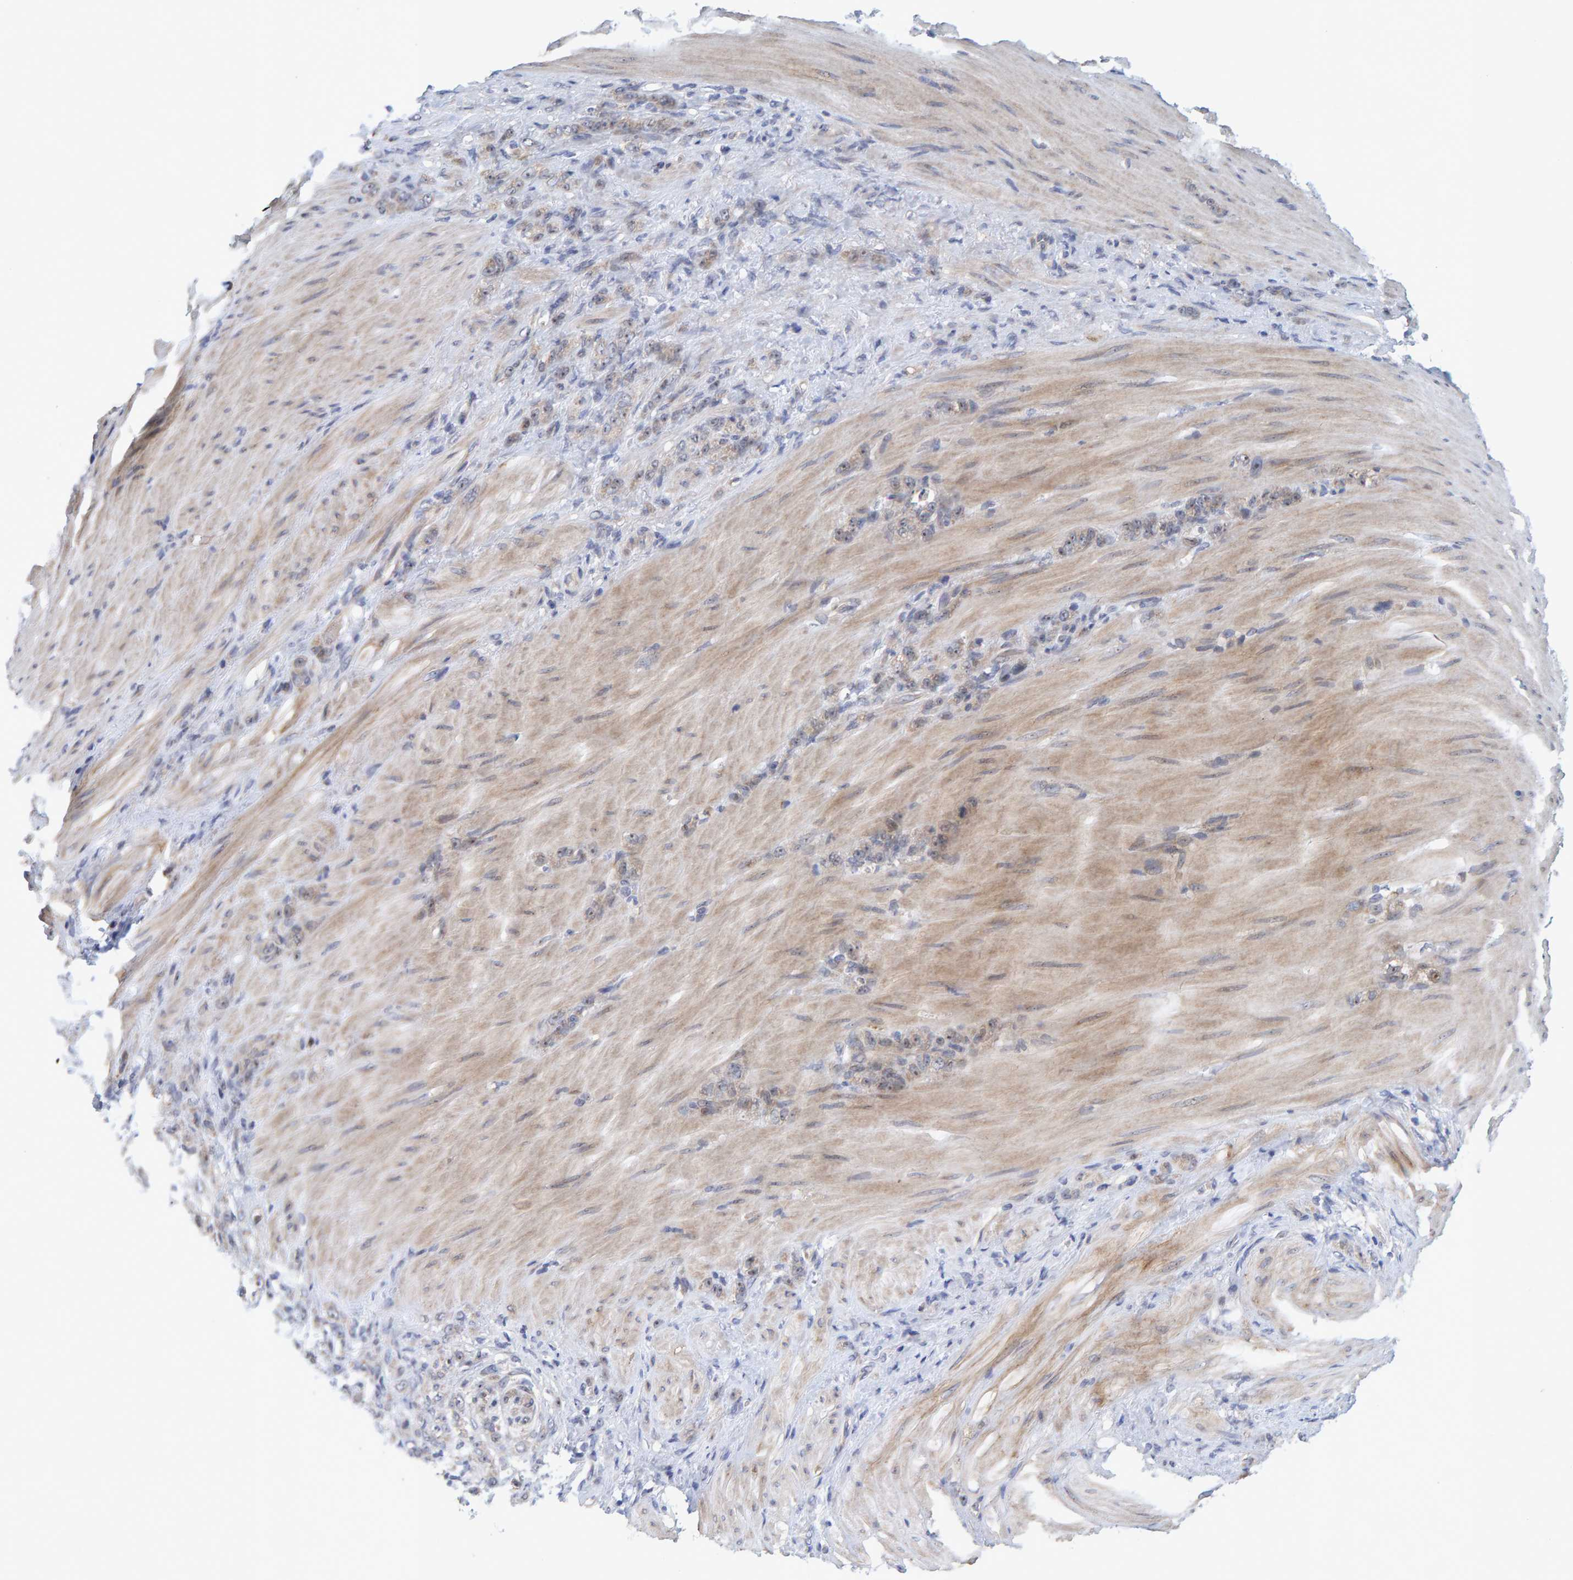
{"staining": {"intensity": "weak", "quantity": "25%-75%", "location": "cytoplasmic/membranous,nuclear"}, "tissue": "stomach cancer", "cell_type": "Tumor cells", "image_type": "cancer", "snomed": [{"axis": "morphology", "description": "Normal tissue, NOS"}, {"axis": "morphology", "description": "Adenocarcinoma, NOS"}, {"axis": "topography", "description": "Stomach"}], "caption": "About 25%-75% of tumor cells in human stomach cancer show weak cytoplasmic/membranous and nuclear protein positivity as visualized by brown immunohistochemical staining.", "gene": "ZNF77", "patient": {"sex": "male", "age": 82}}